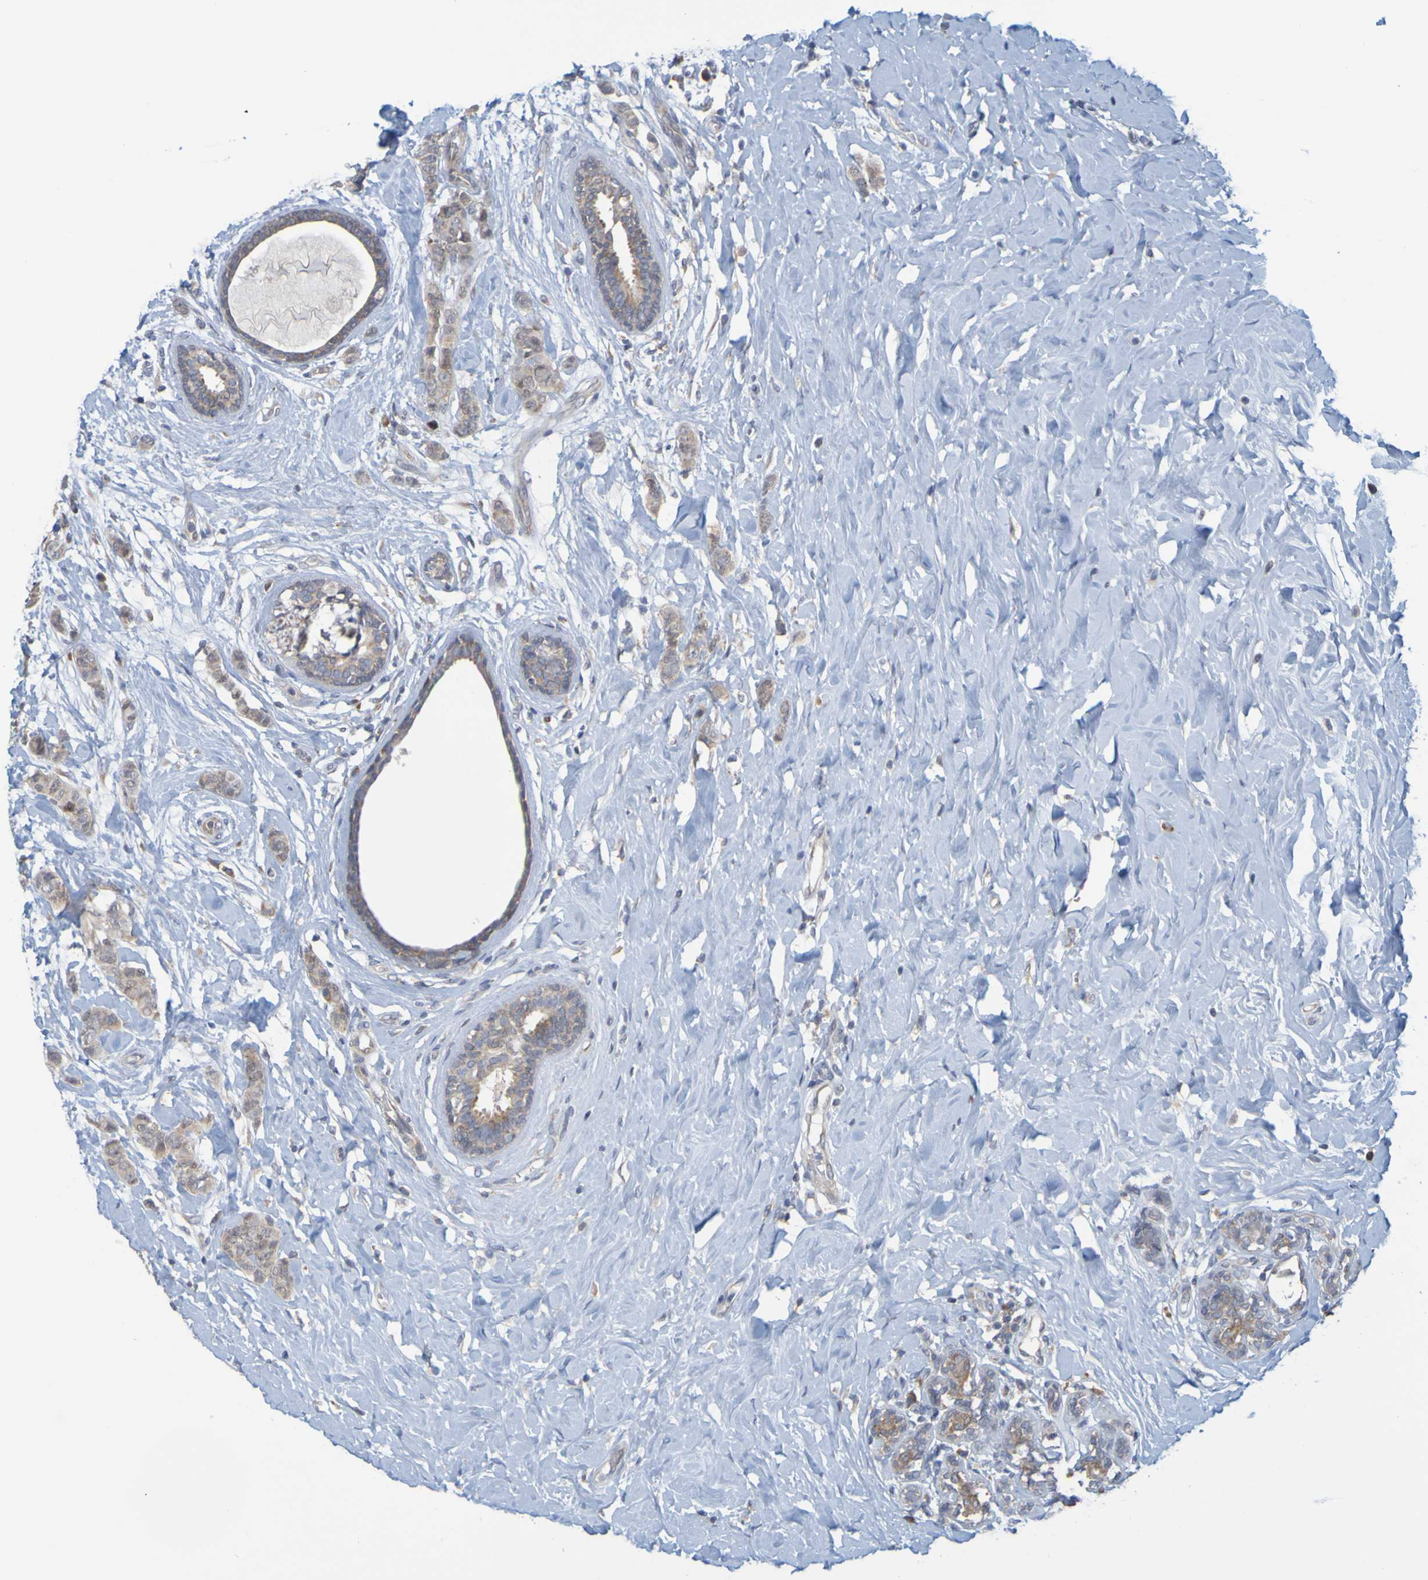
{"staining": {"intensity": "weak", "quantity": ">75%", "location": "cytoplasmic/membranous"}, "tissue": "breast cancer", "cell_type": "Tumor cells", "image_type": "cancer", "snomed": [{"axis": "morphology", "description": "Normal tissue, NOS"}, {"axis": "morphology", "description": "Duct carcinoma"}, {"axis": "topography", "description": "Breast"}], "caption": "Immunohistochemistry (IHC) (DAB) staining of human breast cancer shows weak cytoplasmic/membranous protein staining in about >75% of tumor cells. (Brightfield microscopy of DAB IHC at high magnification).", "gene": "MOGS", "patient": {"sex": "female", "age": 40}}